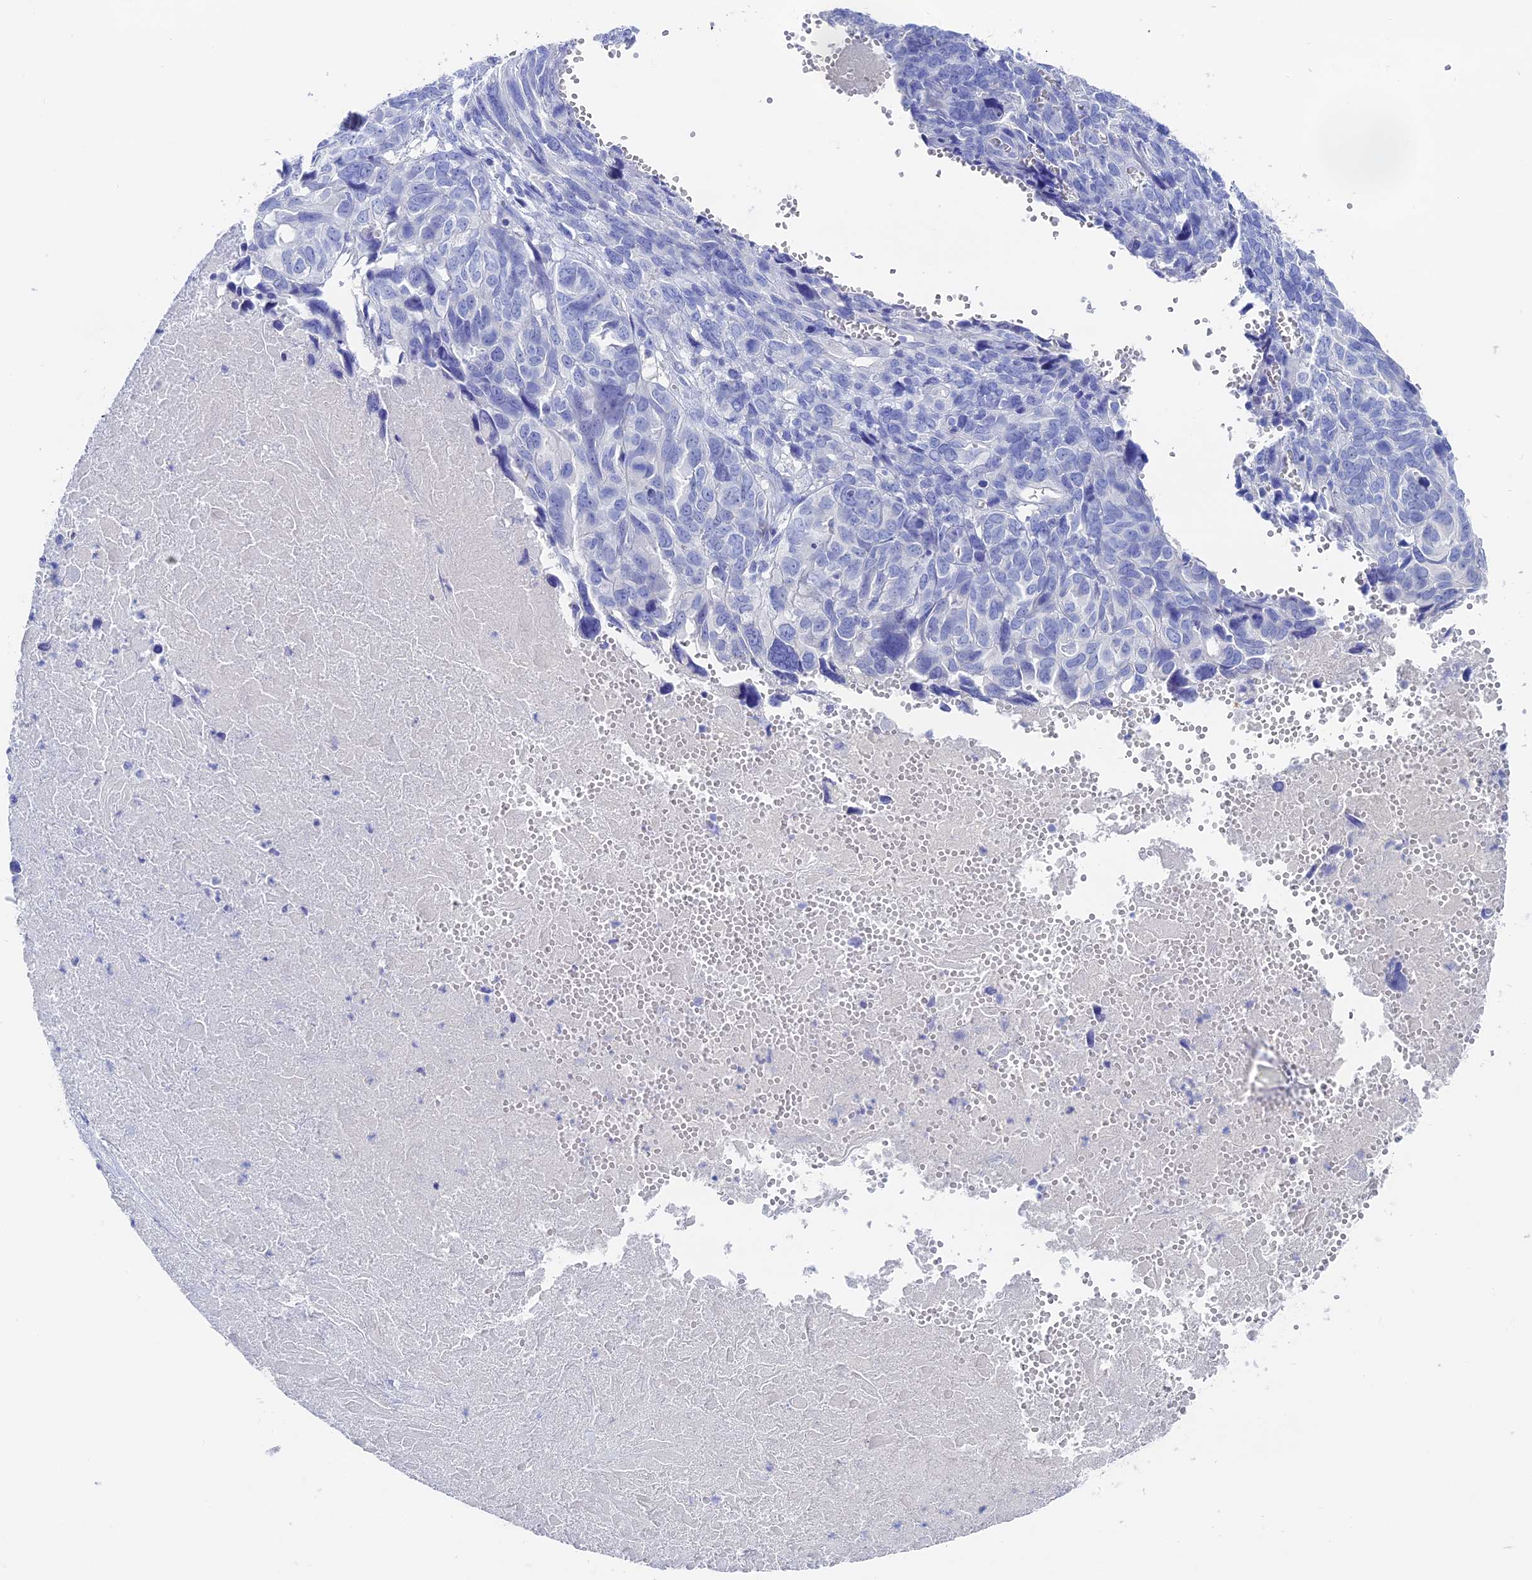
{"staining": {"intensity": "negative", "quantity": "none", "location": "none"}, "tissue": "ovarian cancer", "cell_type": "Tumor cells", "image_type": "cancer", "snomed": [{"axis": "morphology", "description": "Cystadenocarcinoma, serous, NOS"}, {"axis": "topography", "description": "Ovary"}], "caption": "Ovarian cancer (serous cystadenocarcinoma) stained for a protein using IHC exhibits no positivity tumor cells.", "gene": "UNC119", "patient": {"sex": "female", "age": 79}}